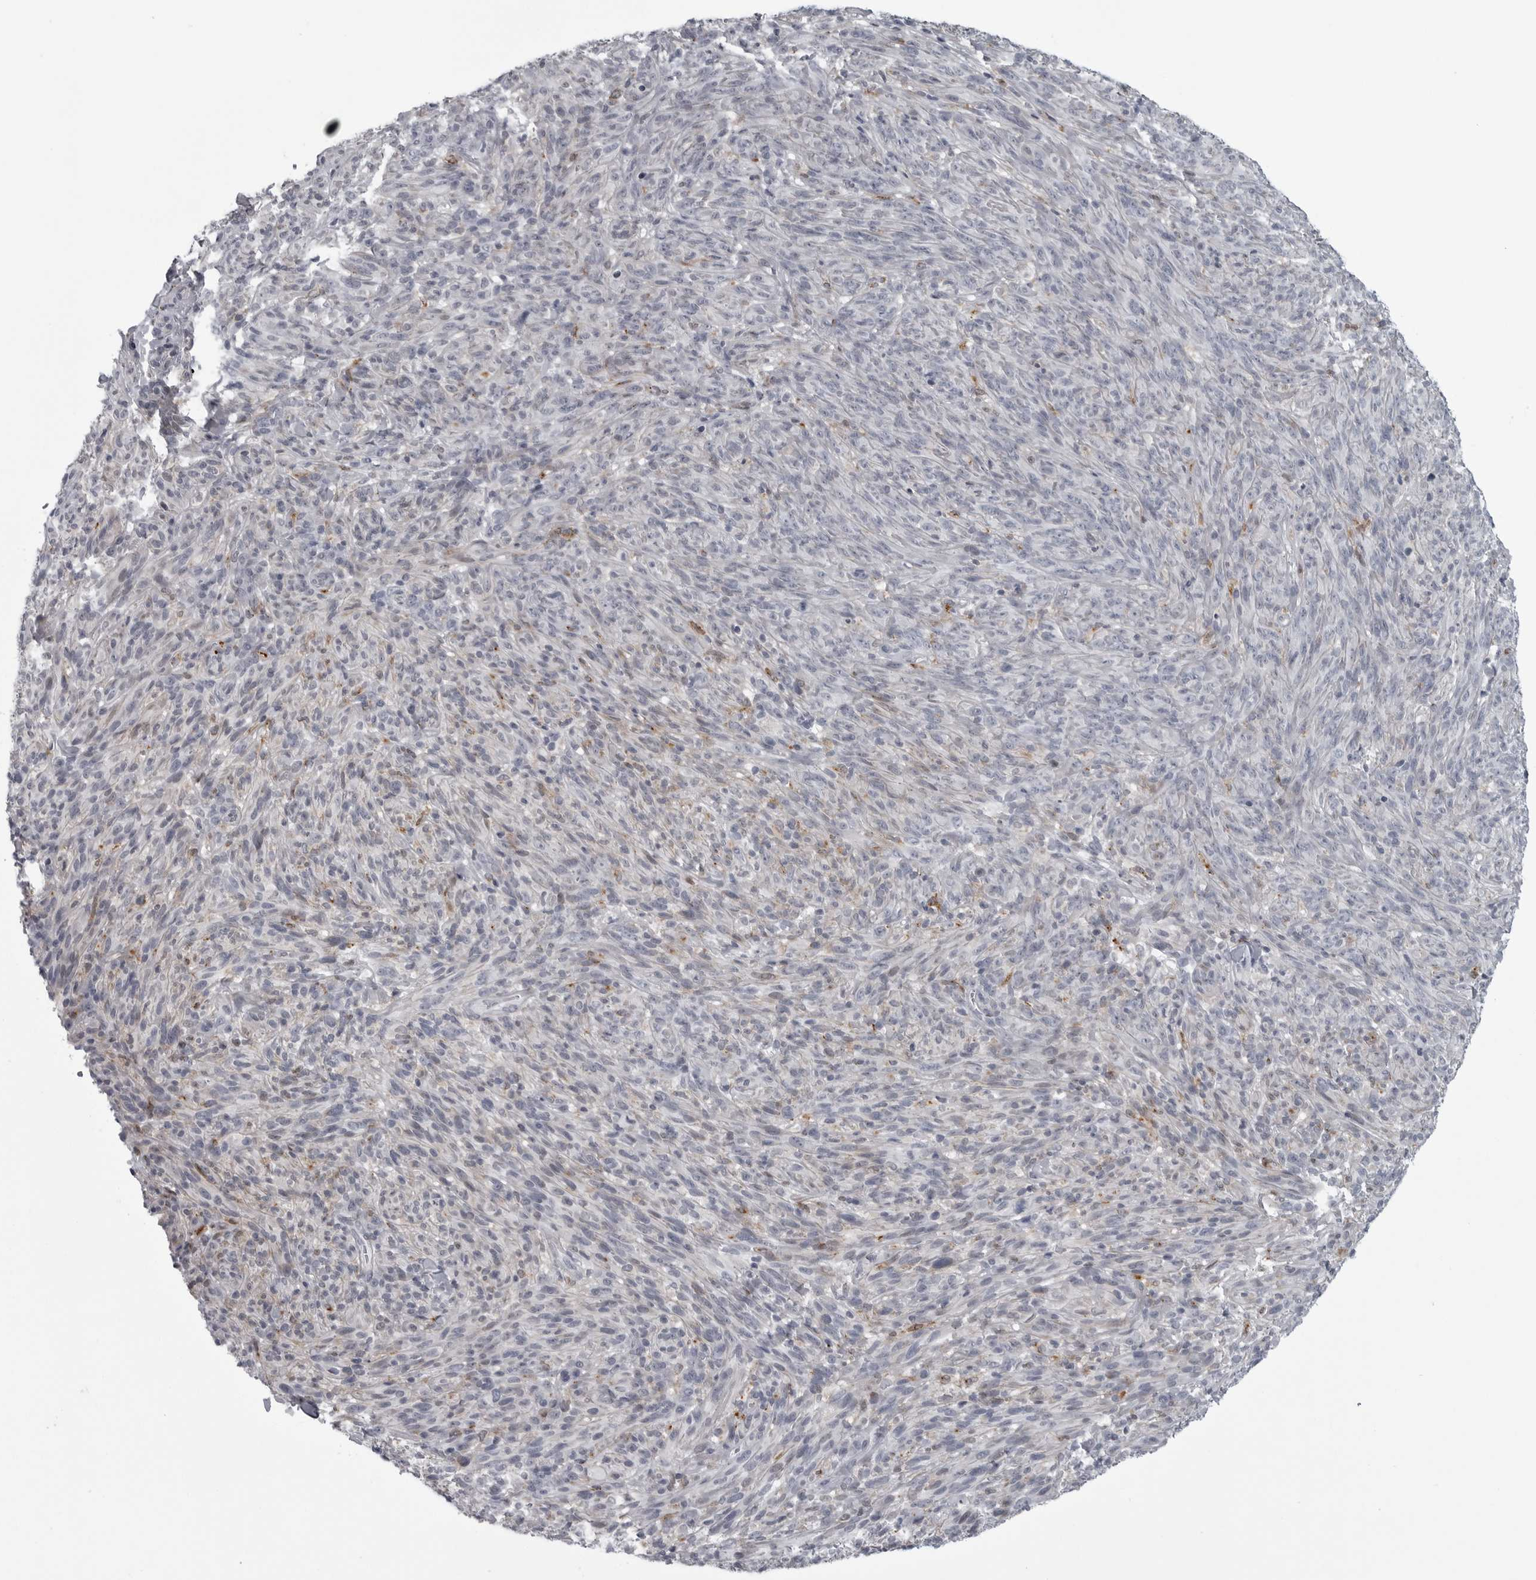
{"staining": {"intensity": "negative", "quantity": "none", "location": "none"}, "tissue": "melanoma", "cell_type": "Tumor cells", "image_type": "cancer", "snomed": [{"axis": "morphology", "description": "Malignant melanoma, NOS"}, {"axis": "topography", "description": "Skin of head"}], "caption": "The micrograph shows no significant positivity in tumor cells of malignant melanoma.", "gene": "LYSMD1", "patient": {"sex": "male", "age": 96}}